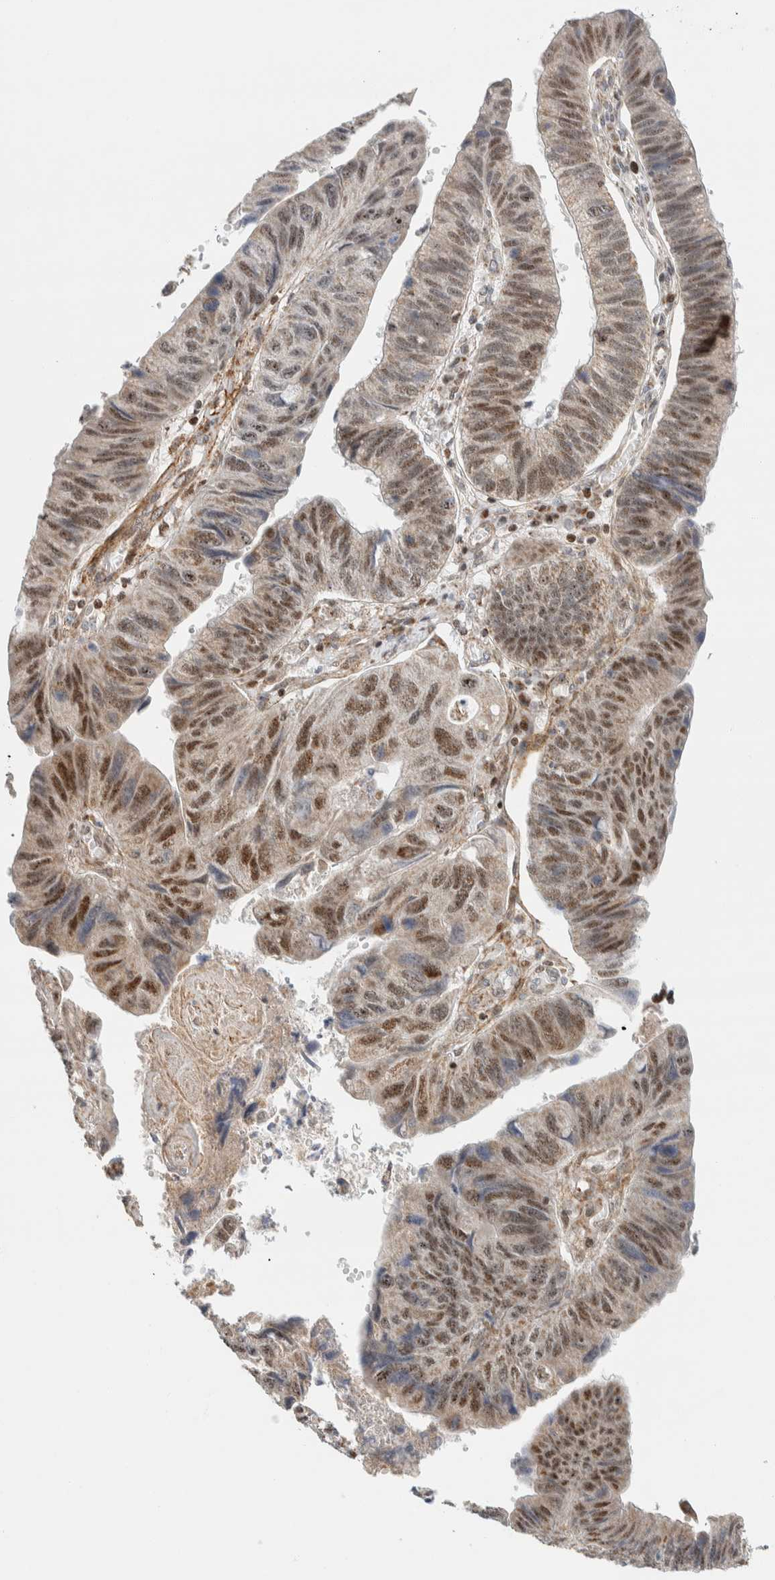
{"staining": {"intensity": "strong", "quantity": "25%-75%", "location": "nuclear"}, "tissue": "stomach cancer", "cell_type": "Tumor cells", "image_type": "cancer", "snomed": [{"axis": "morphology", "description": "Adenocarcinoma, NOS"}, {"axis": "topography", "description": "Stomach"}], "caption": "DAB (3,3'-diaminobenzidine) immunohistochemical staining of human stomach adenocarcinoma shows strong nuclear protein staining in approximately 25%-75% of tumor cells. (Stains: DAB in brown, nuclei in blue, Microscopy: brightfield microscopy at high magnification).", "gene": "TSPAN32", "patient": {"sex": "male", "age": 59}}